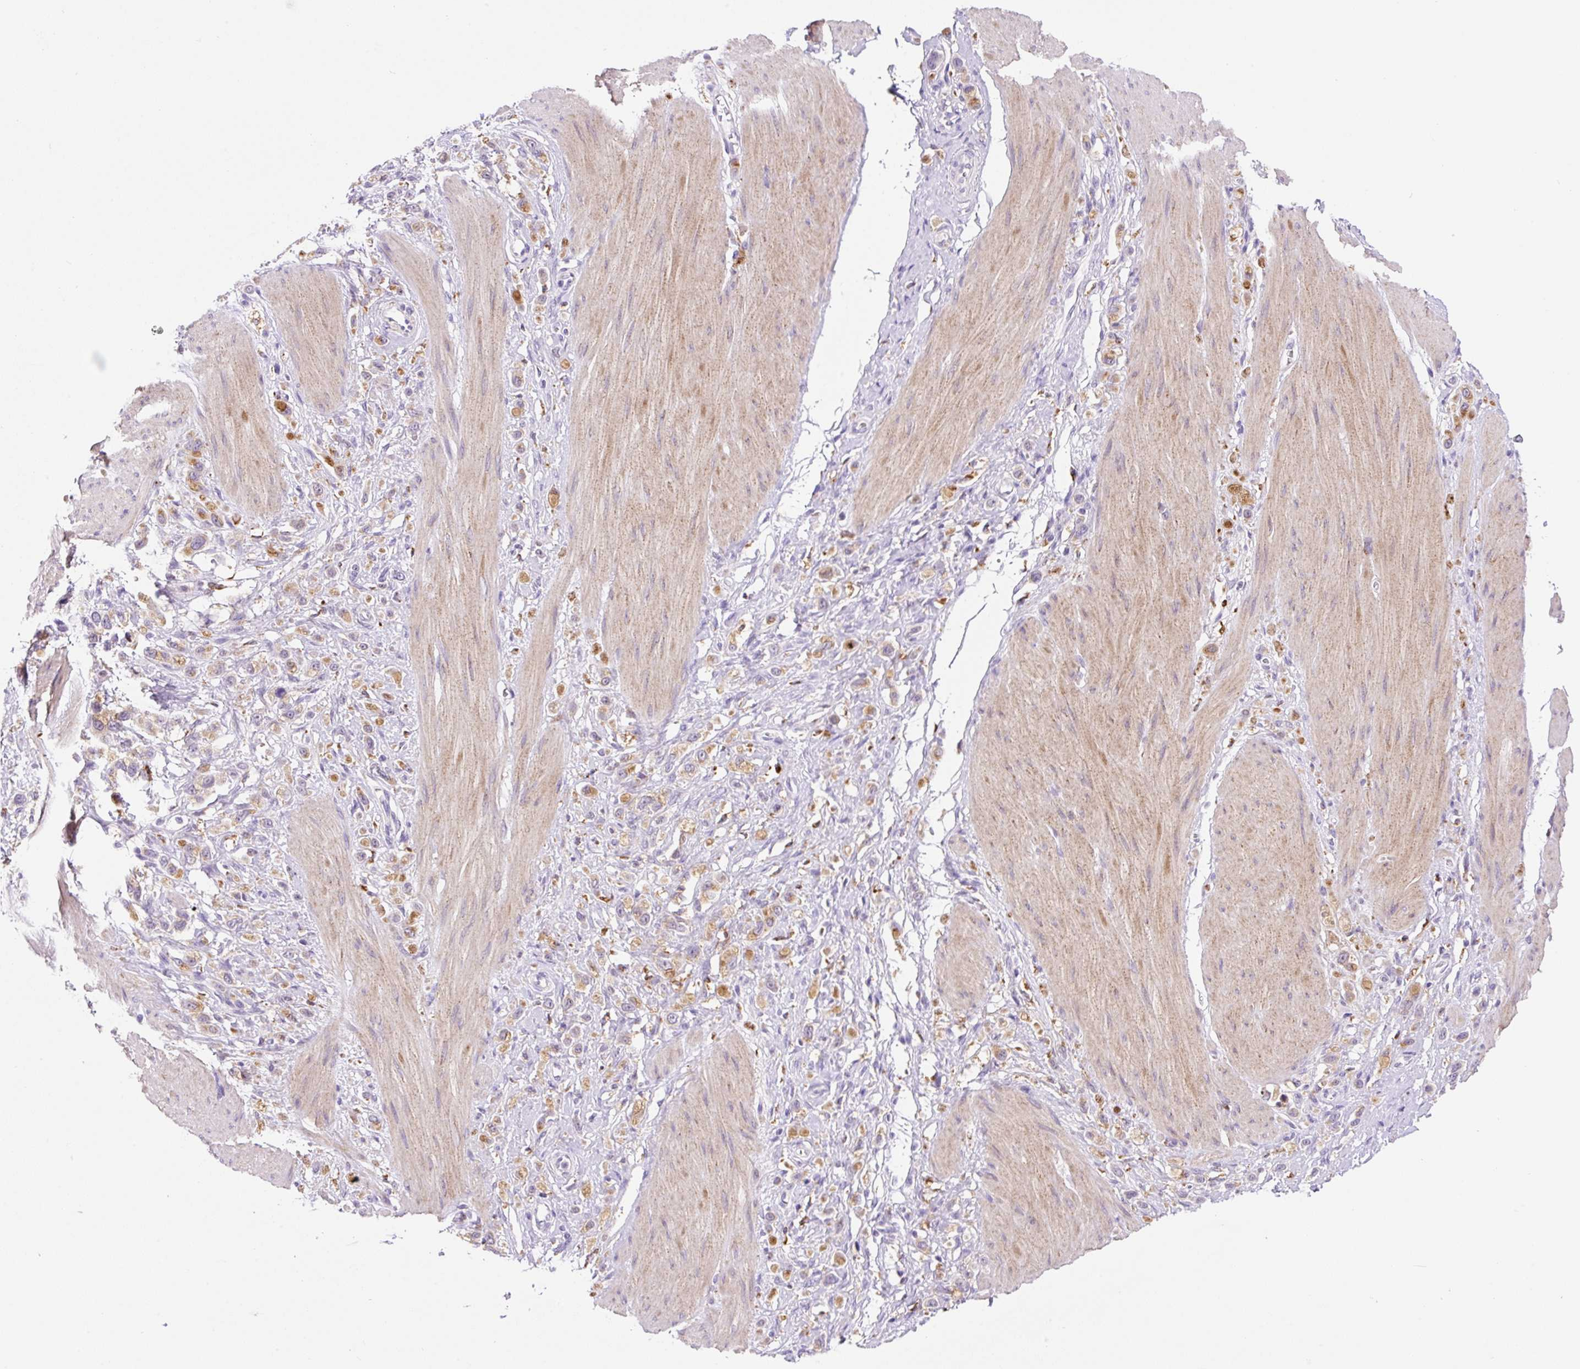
{"staining": {"intensity": "moderate", "quantity": "25%-75%", "location": "cytoplasmic/membranous"}, "tissue": "stomach cancer", "cell_type": "Tumor cells", "image_type": "cancer", "snomed": [{"axis": "morphology", "description": "Adenocarcinoma, NOS"}, {"axis": "topography", "description": "Stomach"}], "caption": "Immunohistochemical staining of stomach cancer (adenocarcinoma) exhibits medium levels of moderate cytoplasmic/membranous expression in approximately 25%-75% of tumor cells.", "gene": "CEBPZOS", "patient": {"sex": "female", "age": 65}}